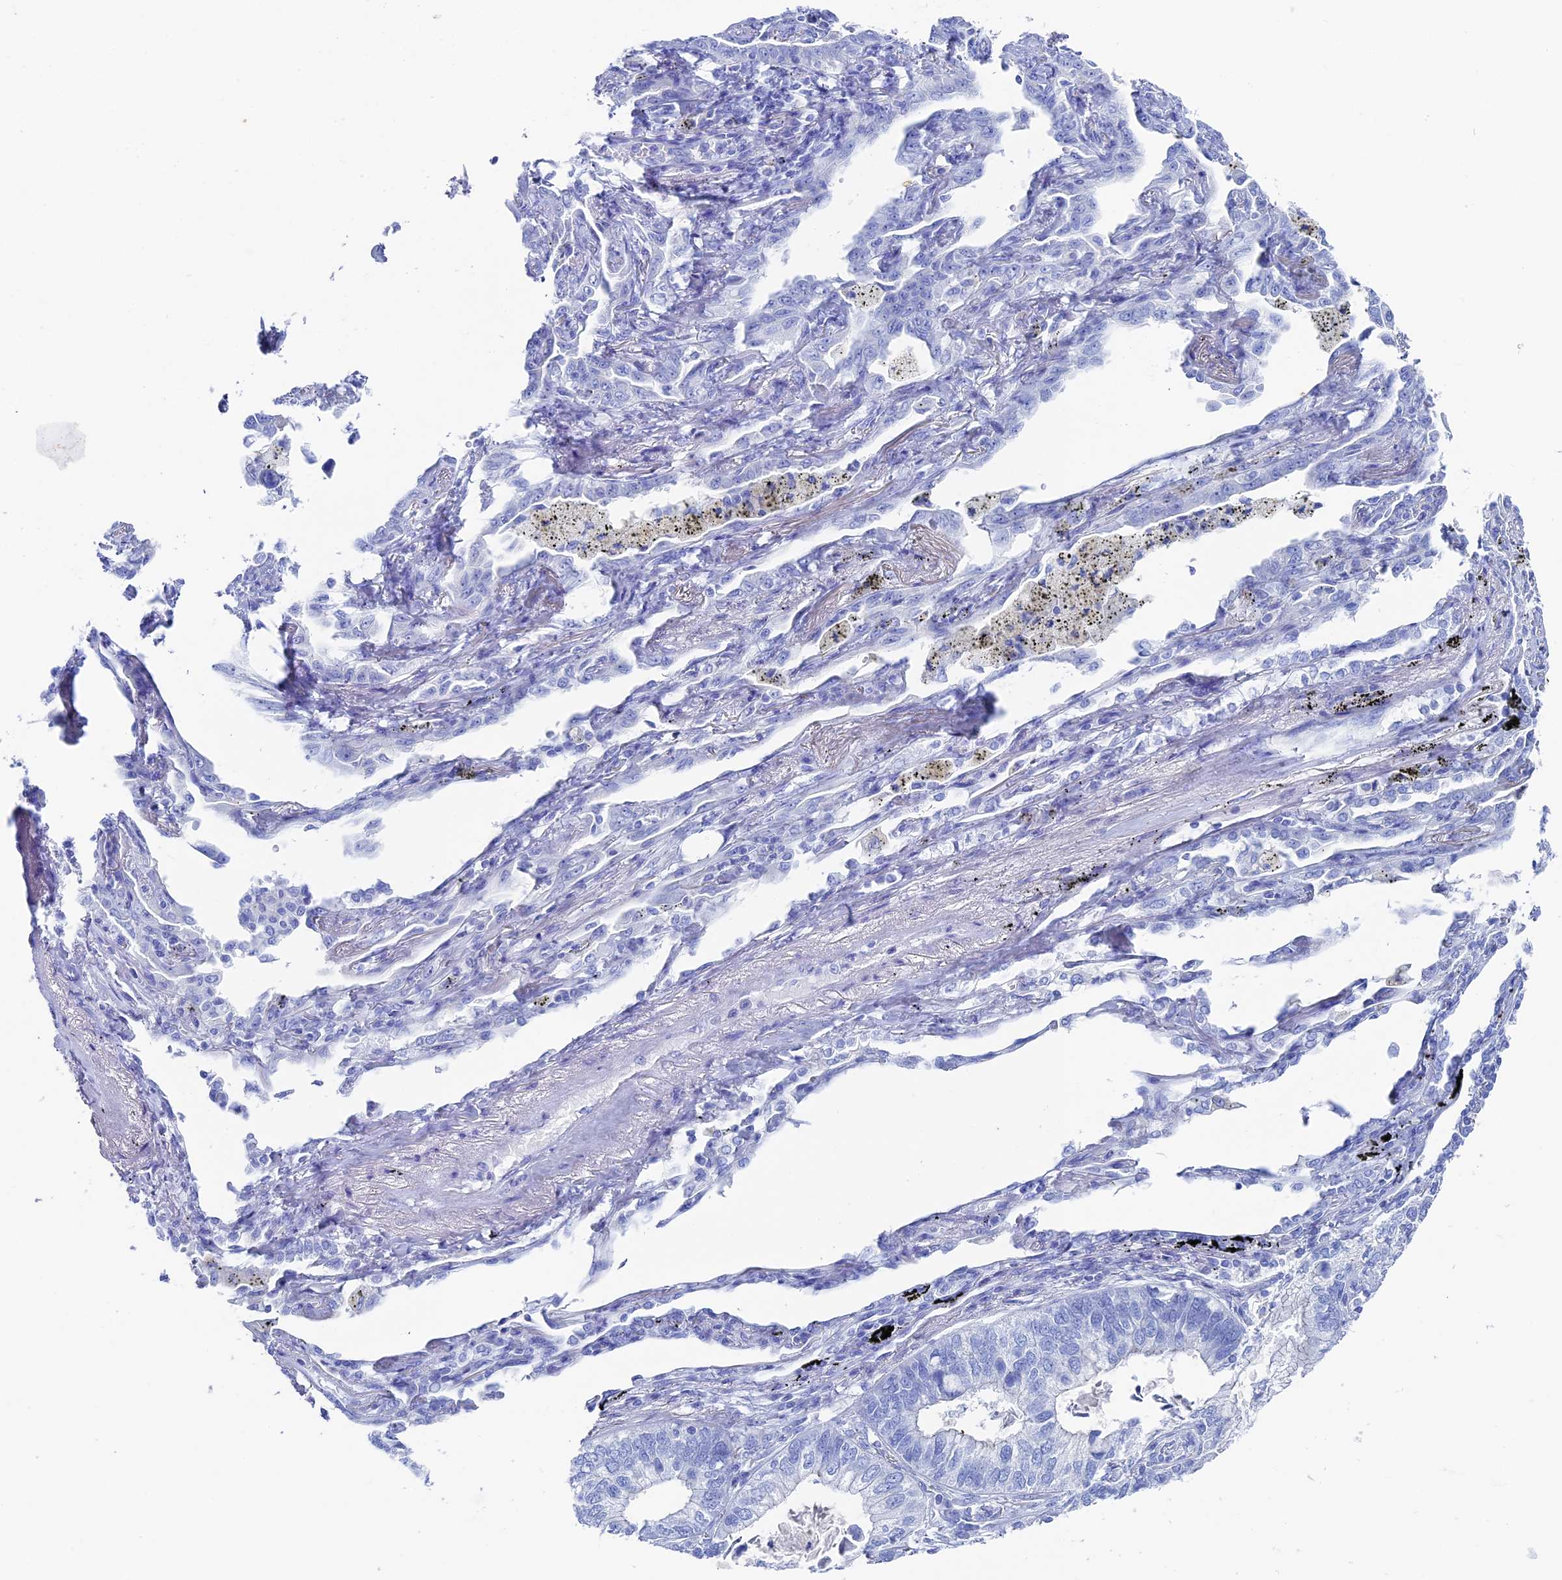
{"staining": {"intensity": "negative", "quantity": "none", "location": "none"}, "tissue": "lung cancer", "cell_type": "Tumor cells", "image_type": "cancer", "snomed": [{"axis": "morphology", "description": "Adenocarcinoma, NOS"}, {"axis": "topography", "description": "Lung"}], "caption": "A histopathology image of human lung cancer (adenocarcinoma) is negative for staining in tumor cells.", "gene": "UNC119", "patient": {"sex": "male", "age": 67}}